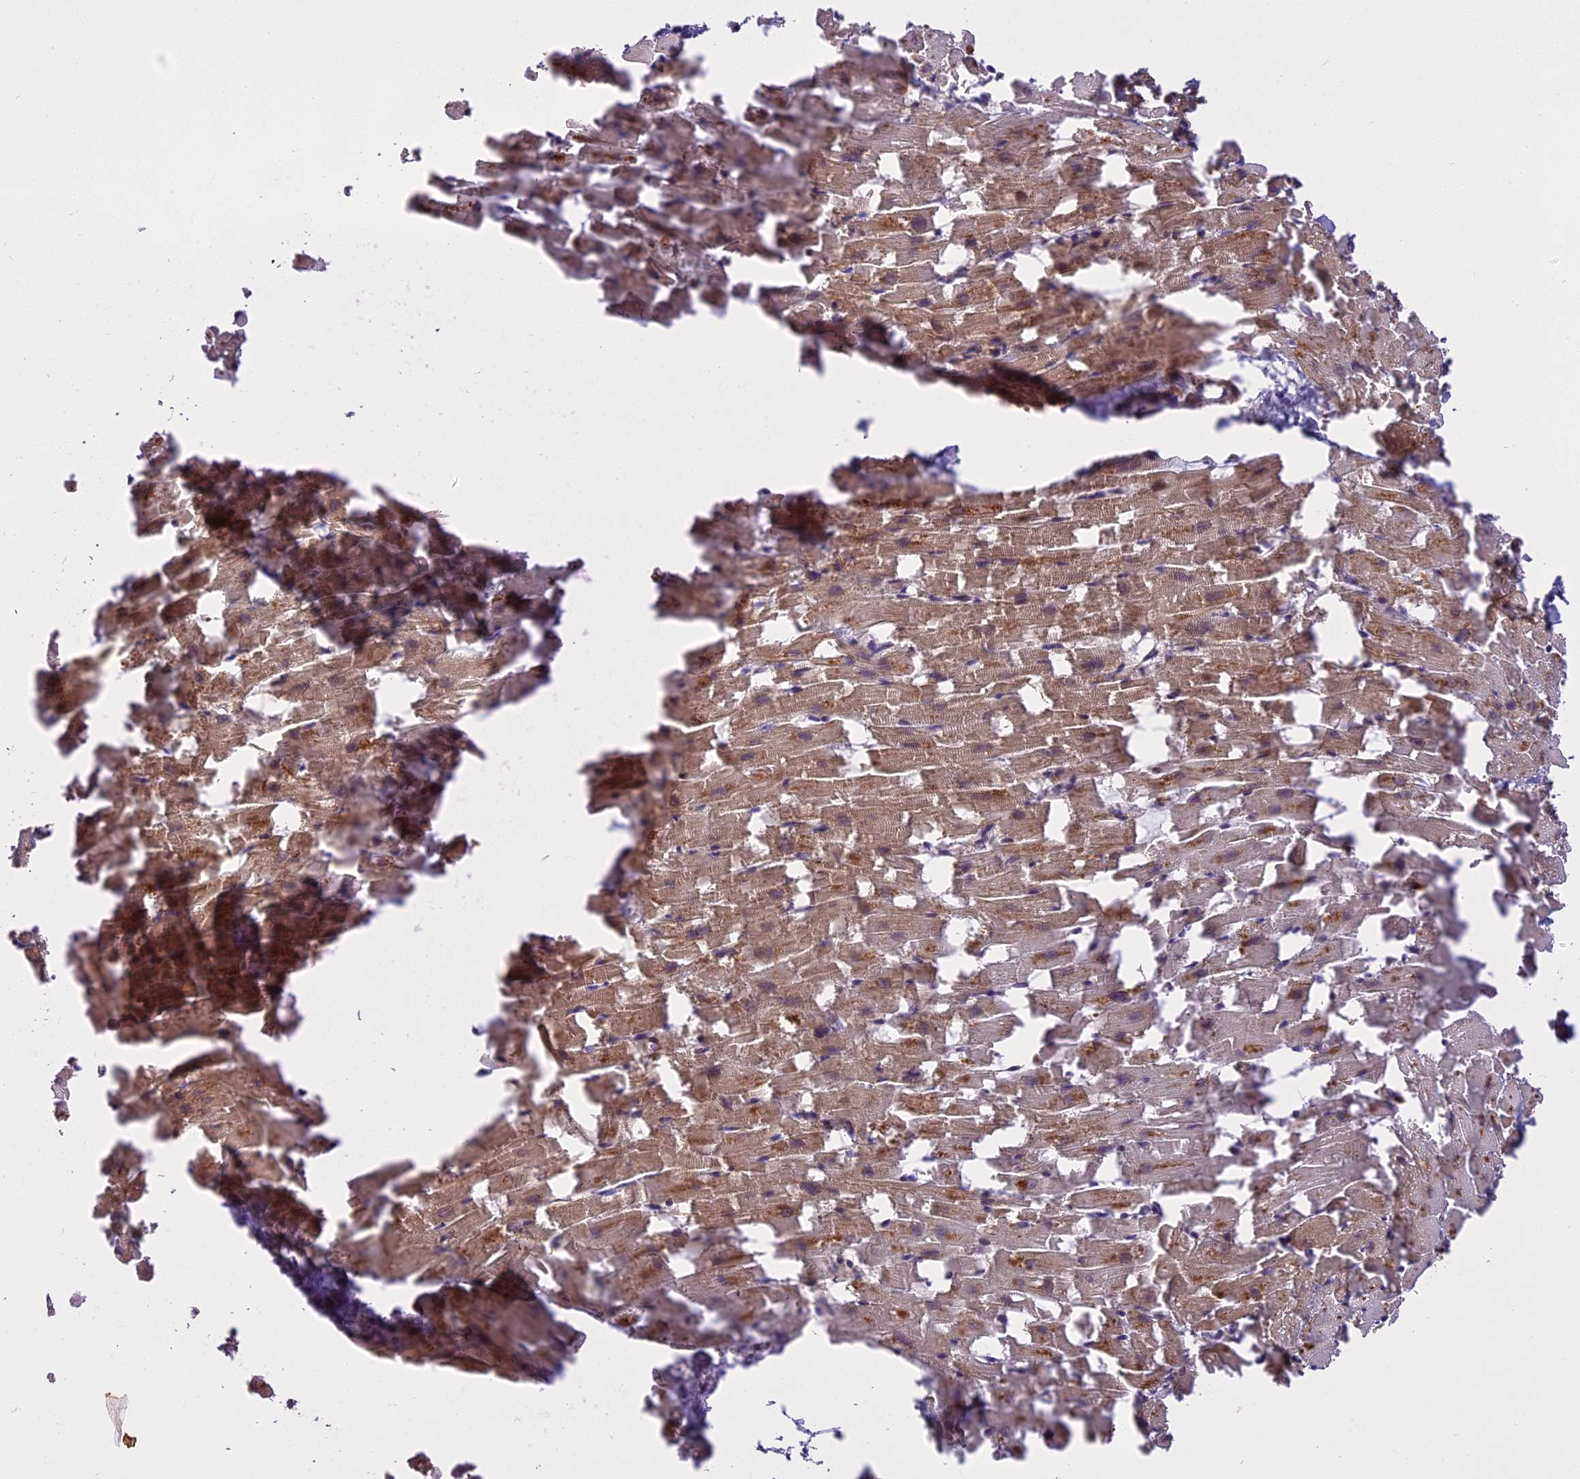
{"staining": {"intensity": "moderate", "quantity": "25%-75%", "location": "cytoplasmic/membranous,nuclear"}, "tissue": "heart muscle", "cell_type": "Cardiomyocytes", "image_type": "normal", "snomed": [{"axis": "morphology", "description": "Normal tissue, NOS"}, {"axis": "topography", "description": "Heart"}], "caption": "Protein staining of normal heart muscle shows moderate cytoplasmic/membranous,nuclear positivity in about 25%-75% of cardiomyocytes. The staining is performed using DAB brown chromogen to label protein expression. The nuclei are counter-stained blue using hematoxylin.", "gene": "PRELID2", "patient": {"sex": "female", "age": 64}}